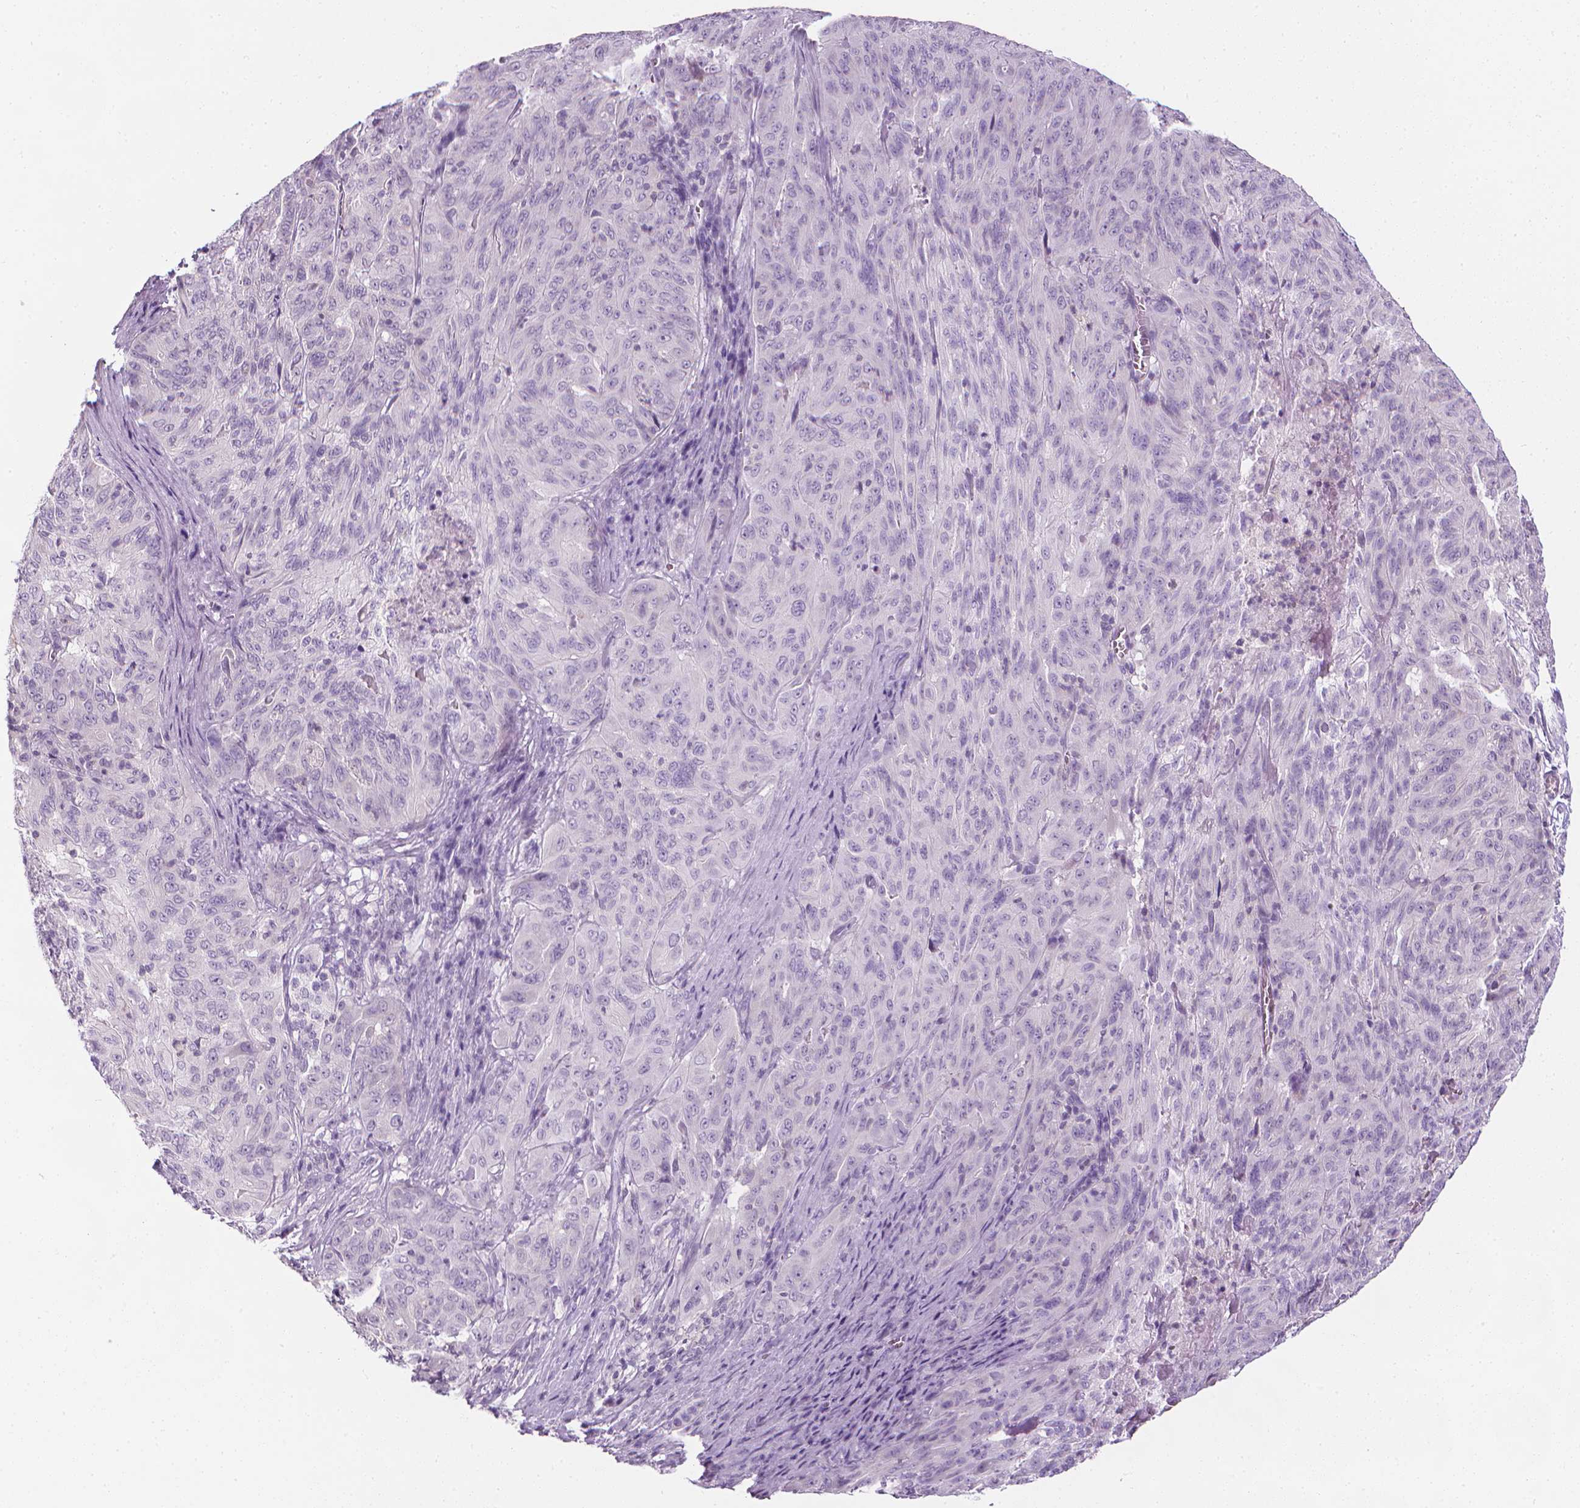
{"staining": {"intensity": "negative", "quantity": "none", "location": "none"}, "tissue": "pancreatic cancer", "cell_type": "Tumor cells", "image_type": "cancer", "snomed": [{"axis": "morphology", "description": "Adenocarcinoma, NOS"}, {"axis": "topography", "description": "Pancreas"}], "caption": "This is an immunohistochemistry image of human pancreatic cancer. There is no positivity in tumor cells.", "gene": "DCAF8L1", "patient": {"sex": "male", "age": 63}}